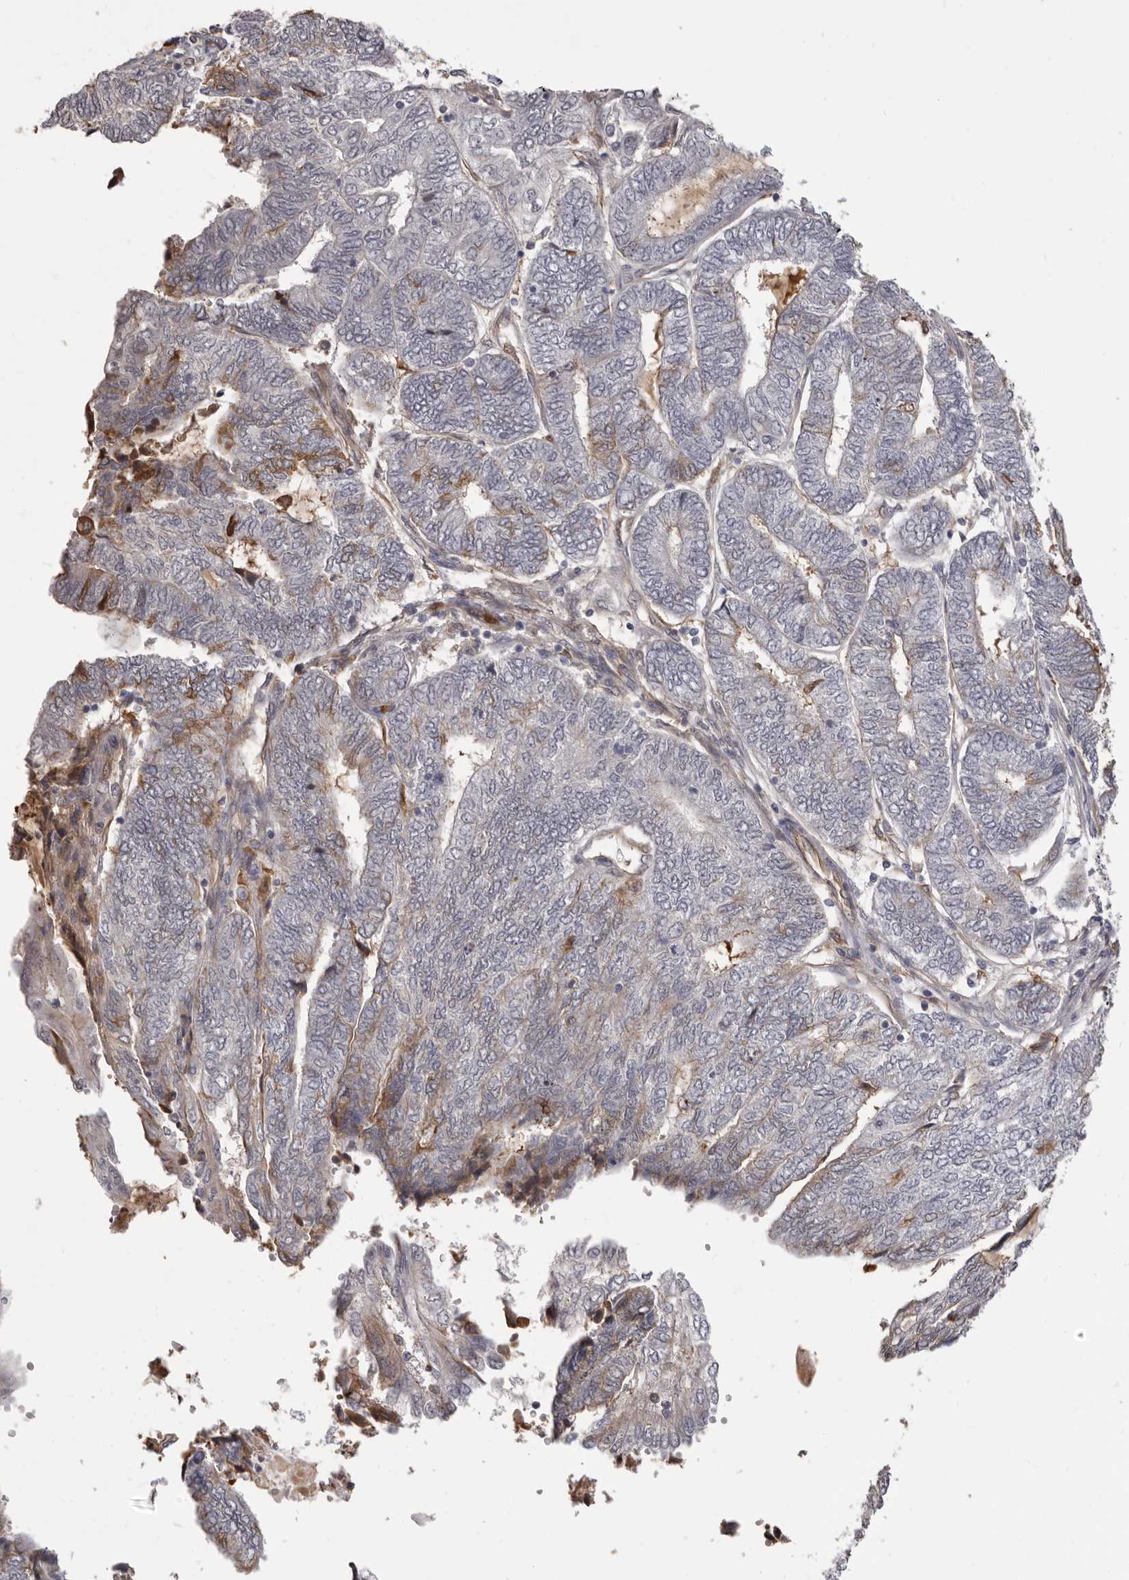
{"staining": {"intensity": "moderate", "quantity": "<25%", "location": "cytoplasmic/membranous"}, "tissue": "endometrial cancer", "cell_type": "Tumor cells", "image_type": "cancer", "snomed": [{"axis": "morphology", "description": "Adenocarcinoma, NOS"}, {"axis": "topography", "description": "Uterus"}, {"axis": "topography", "description": "Endometrium"}], "caption": "Brown immunohistochemical staining in endometrial cancer (adenocarcinoma) shows moderate cytoplasmic/membranous expression in about <25% of tumor cells.", "gene": "OTUD3", "patient": {"sex": "female", "age": 70}}